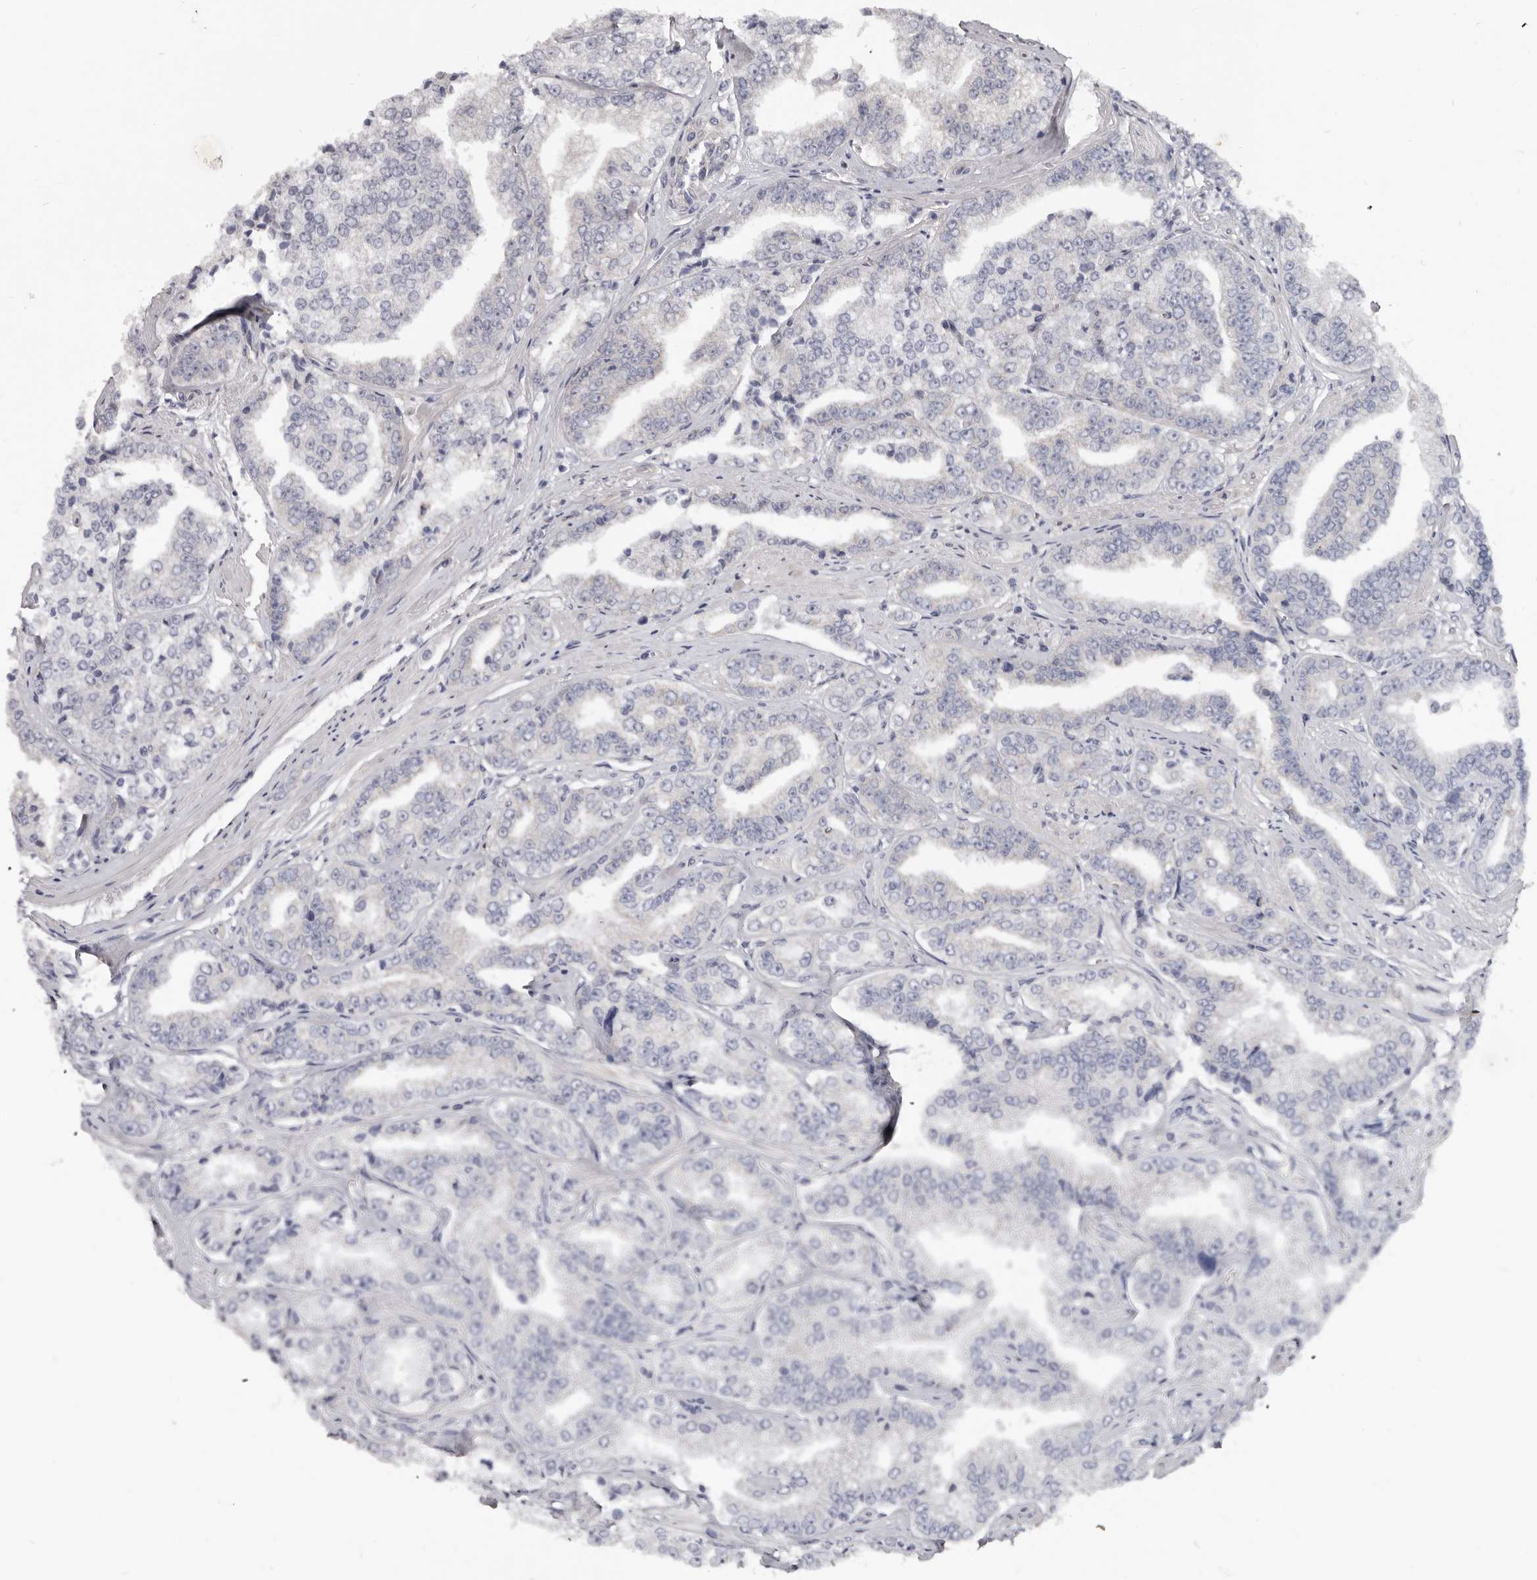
{"staining": {"intensity": "negative", "quantity": "none", "location": "none"}, "tissue": "prostate cancer", "cell_type": "Tumor cells", "image_type": "cancer", "snomed": [{"axis": "morphology", "description": "Adenocarcinoma, High grade"}, {"axis": "topography", "description": "Prostate"}], "caption": "DAB (3,3'-diaminobenzidine) immunohistochemical staining of prostate cancer reveals no significant expression in tumor cells.", "gene": "SPTA1", "patient": {"sex": "male", "age": 71}}